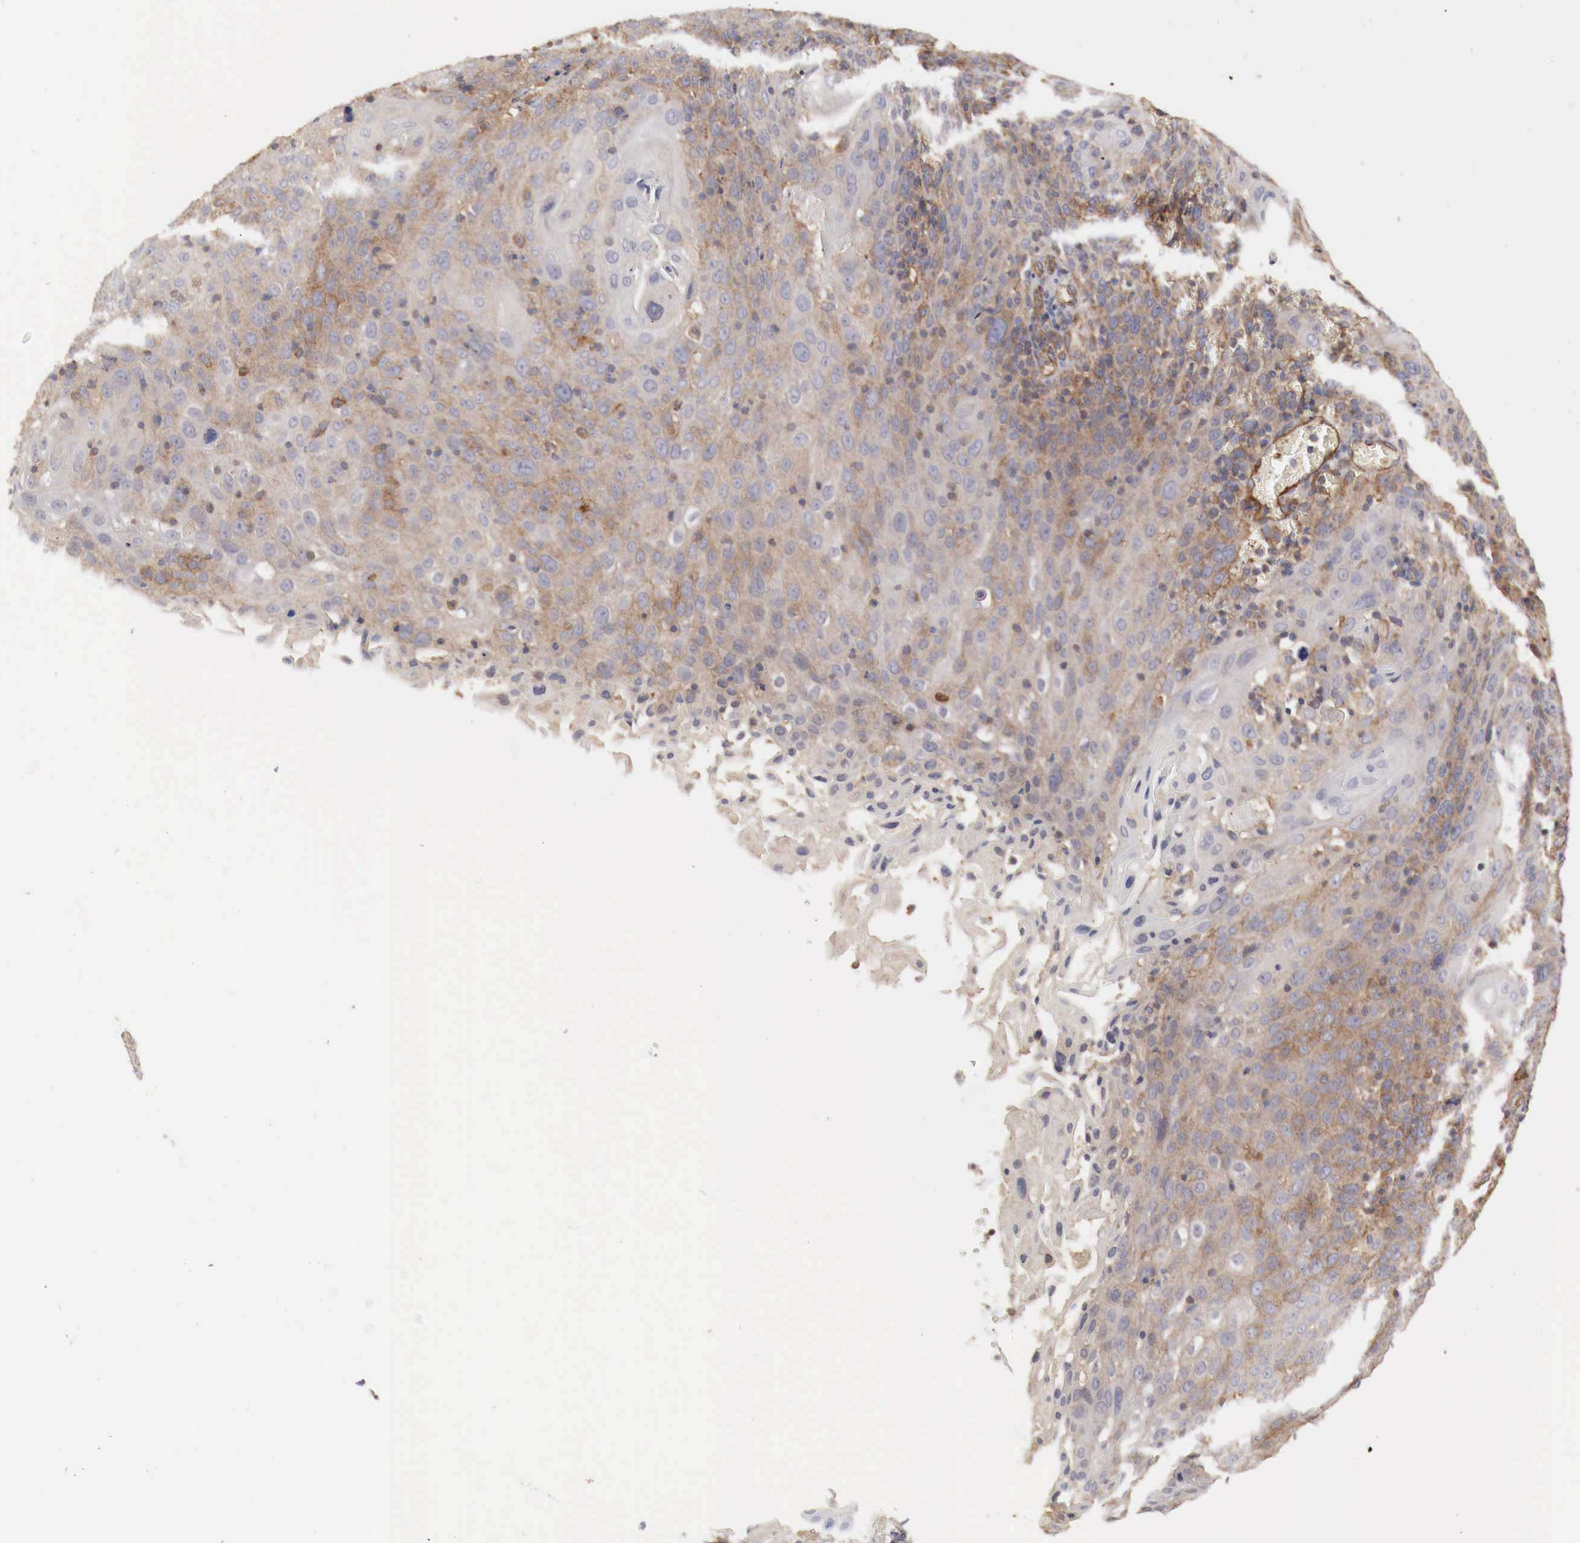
{"staining": {"intensity": "moderate", "quantity": ">75%", "location": "cytoplasmic/membranous"}, "tissue": "cervical cancer", "cell_type": "Tumor cells", "image_type": "cancer", "snomed": [{"axis": "morphology", "description": "Squamous cell carcinoma, NOS"}, {"axis": "topography", "description": "Cervix"}], "caption": "A micrograph of cervical cancer (squamous cell carcinoma) stained for a protein shows moderate cytoplasmic/membranous brown staining in tumor cells. Nuclei are stained in blue.", "gene": "ARMCX4", "patient": {"sex": "female", "age": 54}}